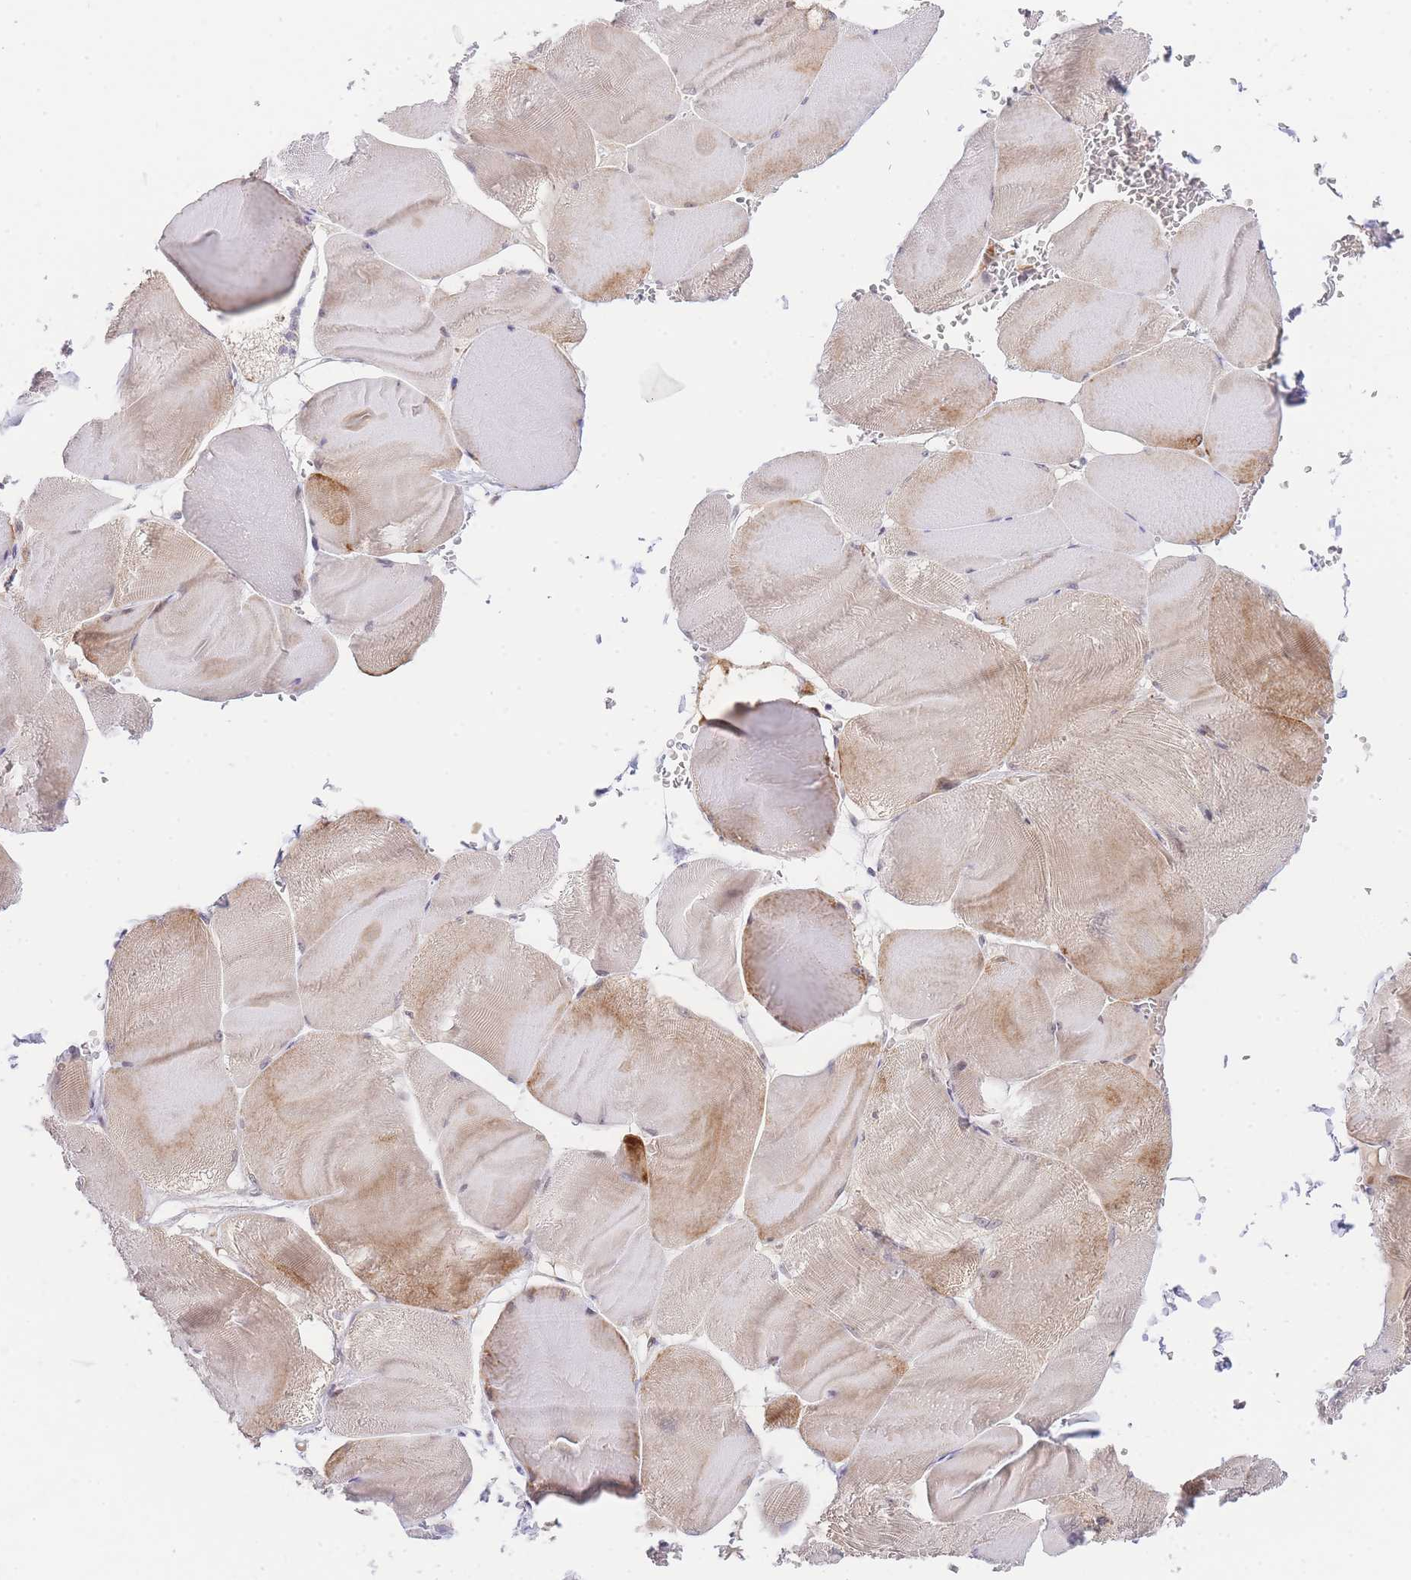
{"staining": {"intensity": "moderate", "quantity": "25%-75%", "location": "cytoplasmic/membranous"}, "tissue": "skeletal muscle", "cell_type": "Myocytes", "image_type": "normal", "snomed": [{"axis": "morphology", "description": "Normal tissue, NOS"}, {"axis": "morphology", "description": "Basal cell carcinoma"}, {"axis": "topography", "description": "Skeletal muscle"}], "caption": "Myocytes show medium levels of moderate cytoplasmic/membranous positivity in approximately 25%-75% of cells in normal skeletal muscle.", "gene": "SLC25A33", "patient": {"sex": "female", "age": 64}}